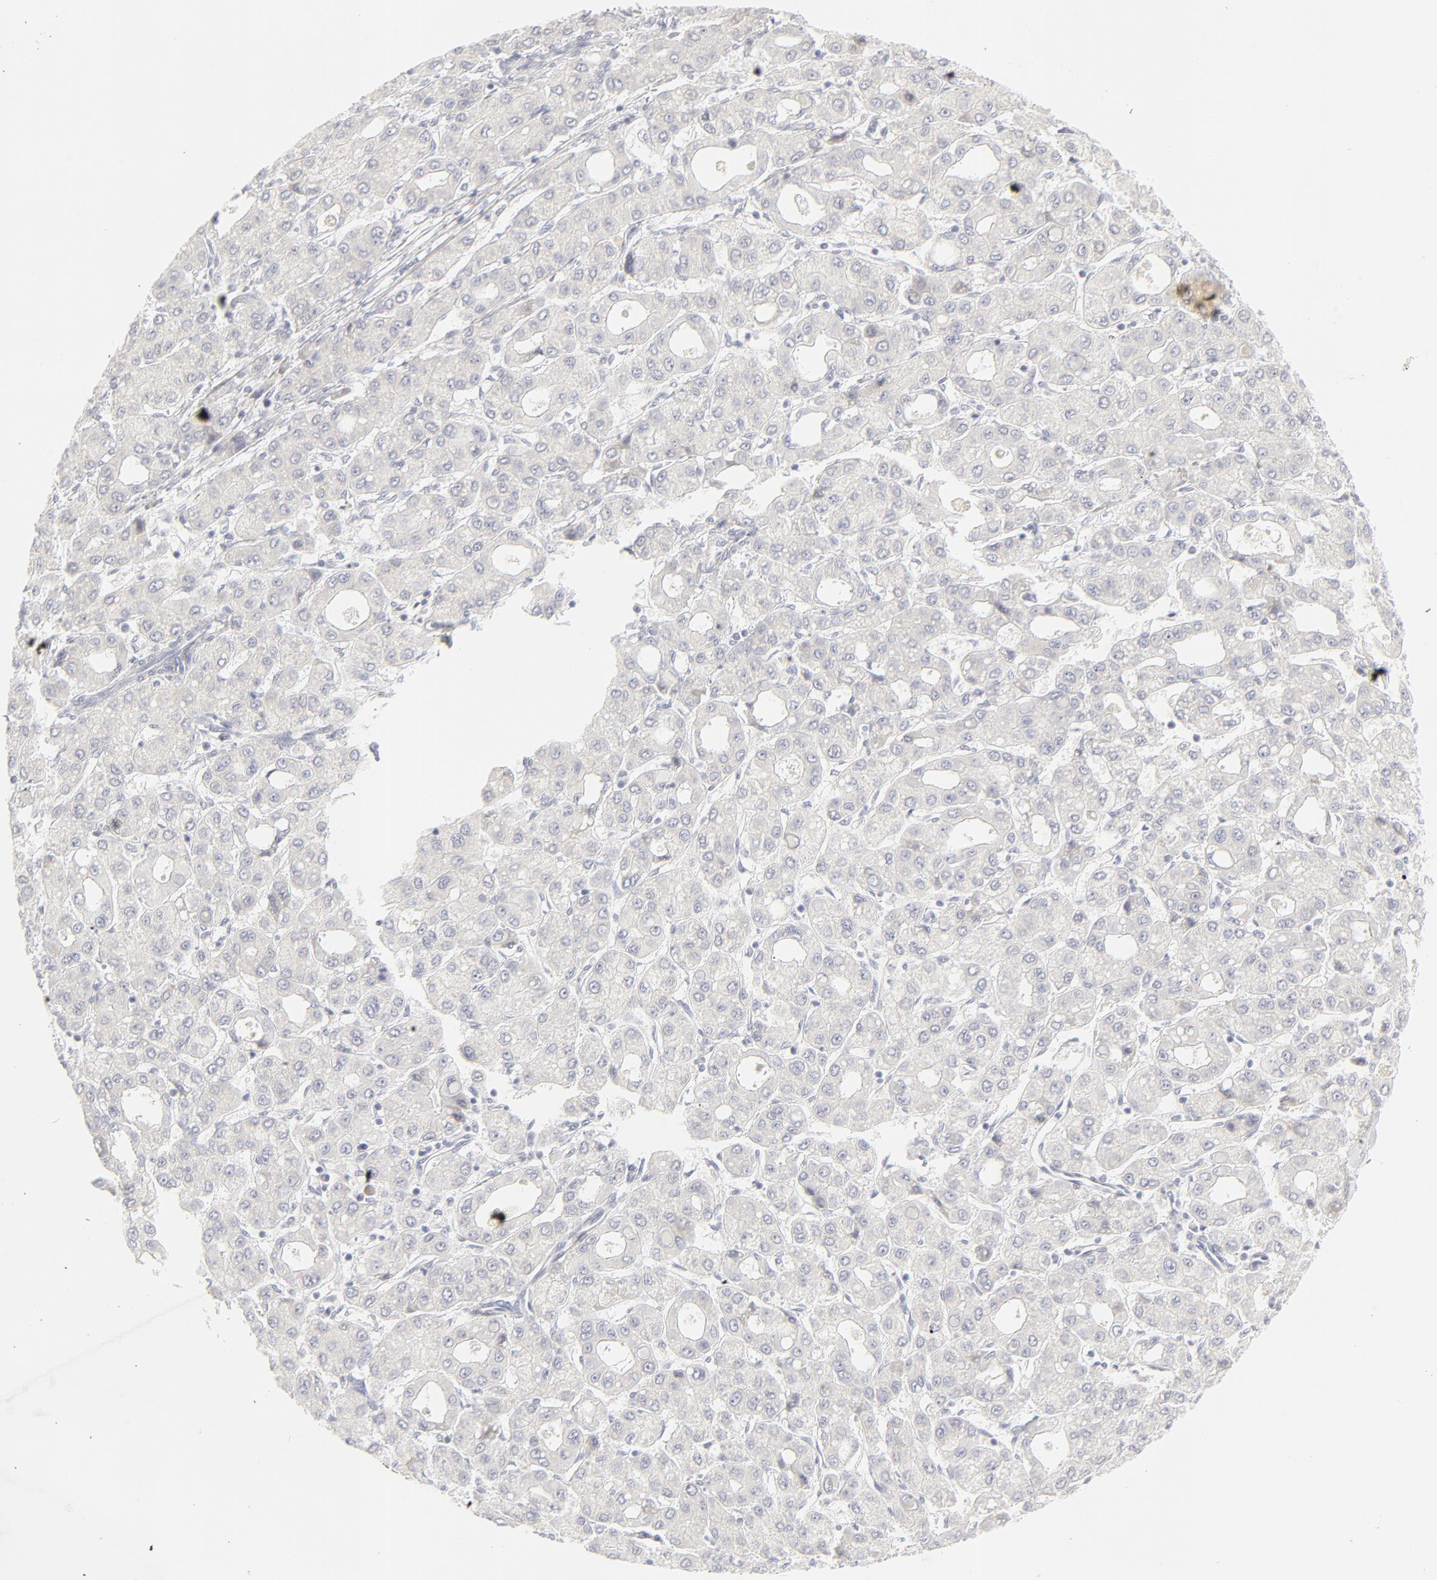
{"staining": {"intensity": "negative", "quantity": "none", "location": "none"}, "tissue": "liver cancer", "cell_type": "Tumor cells", "image_type": "cancer", "snomed": [{"axis": "morphology", "description": "Carcinoma, Hepatocellular, NOS"}, {"axis": "topography", "description": "Liver"}], "caption": "This is an immunohistochemistry micrograph of liver hepatocellular carcinoma. There is no staining in tumor cells.", "gene": "NPNT", "patient": {"sex": "male", "age": 69}}